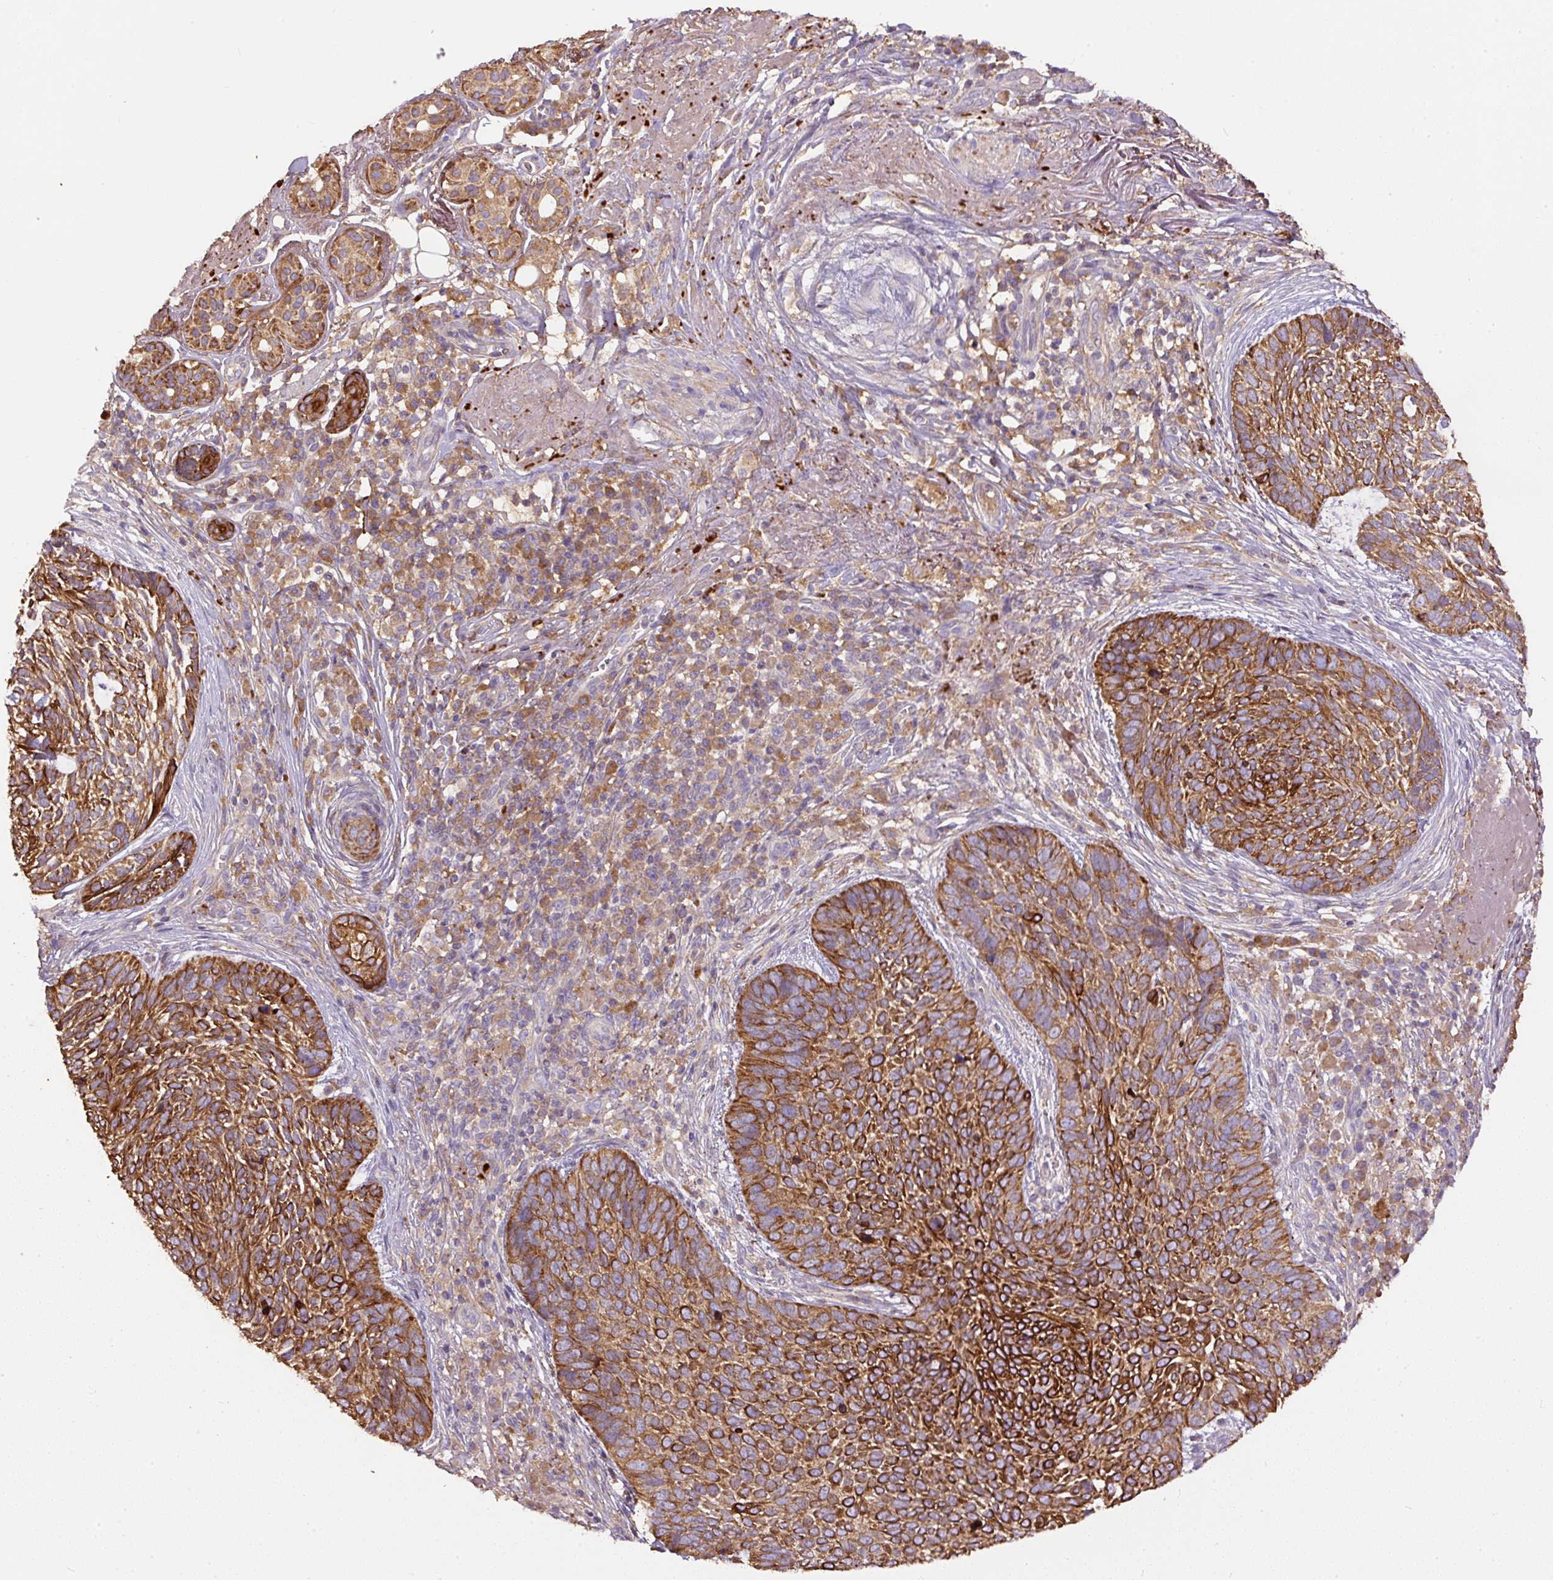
{"staining": {"intensity": "strong", "quantity": ">75%", "location": "cytoplasmic/membranous"}, "tissue": "skin cancer", "cell_type": "Tumor cells", "image_type": "cancer", "snomed": [{"axis": "morphology", "description": "Basal cell carcinoma"}, {"axis": "topography", "description": "Skin"}, {"axis": "topography", "description": "Skin of face"}], "caption": "Immunohistochemical staining of skin basal cell carcinoma displays strong cytoplasmic/membranous protein positivity in about >75% of tumor cells.", "gene": "DAPK1", "patient": {"sex": "female", "age": 95}}